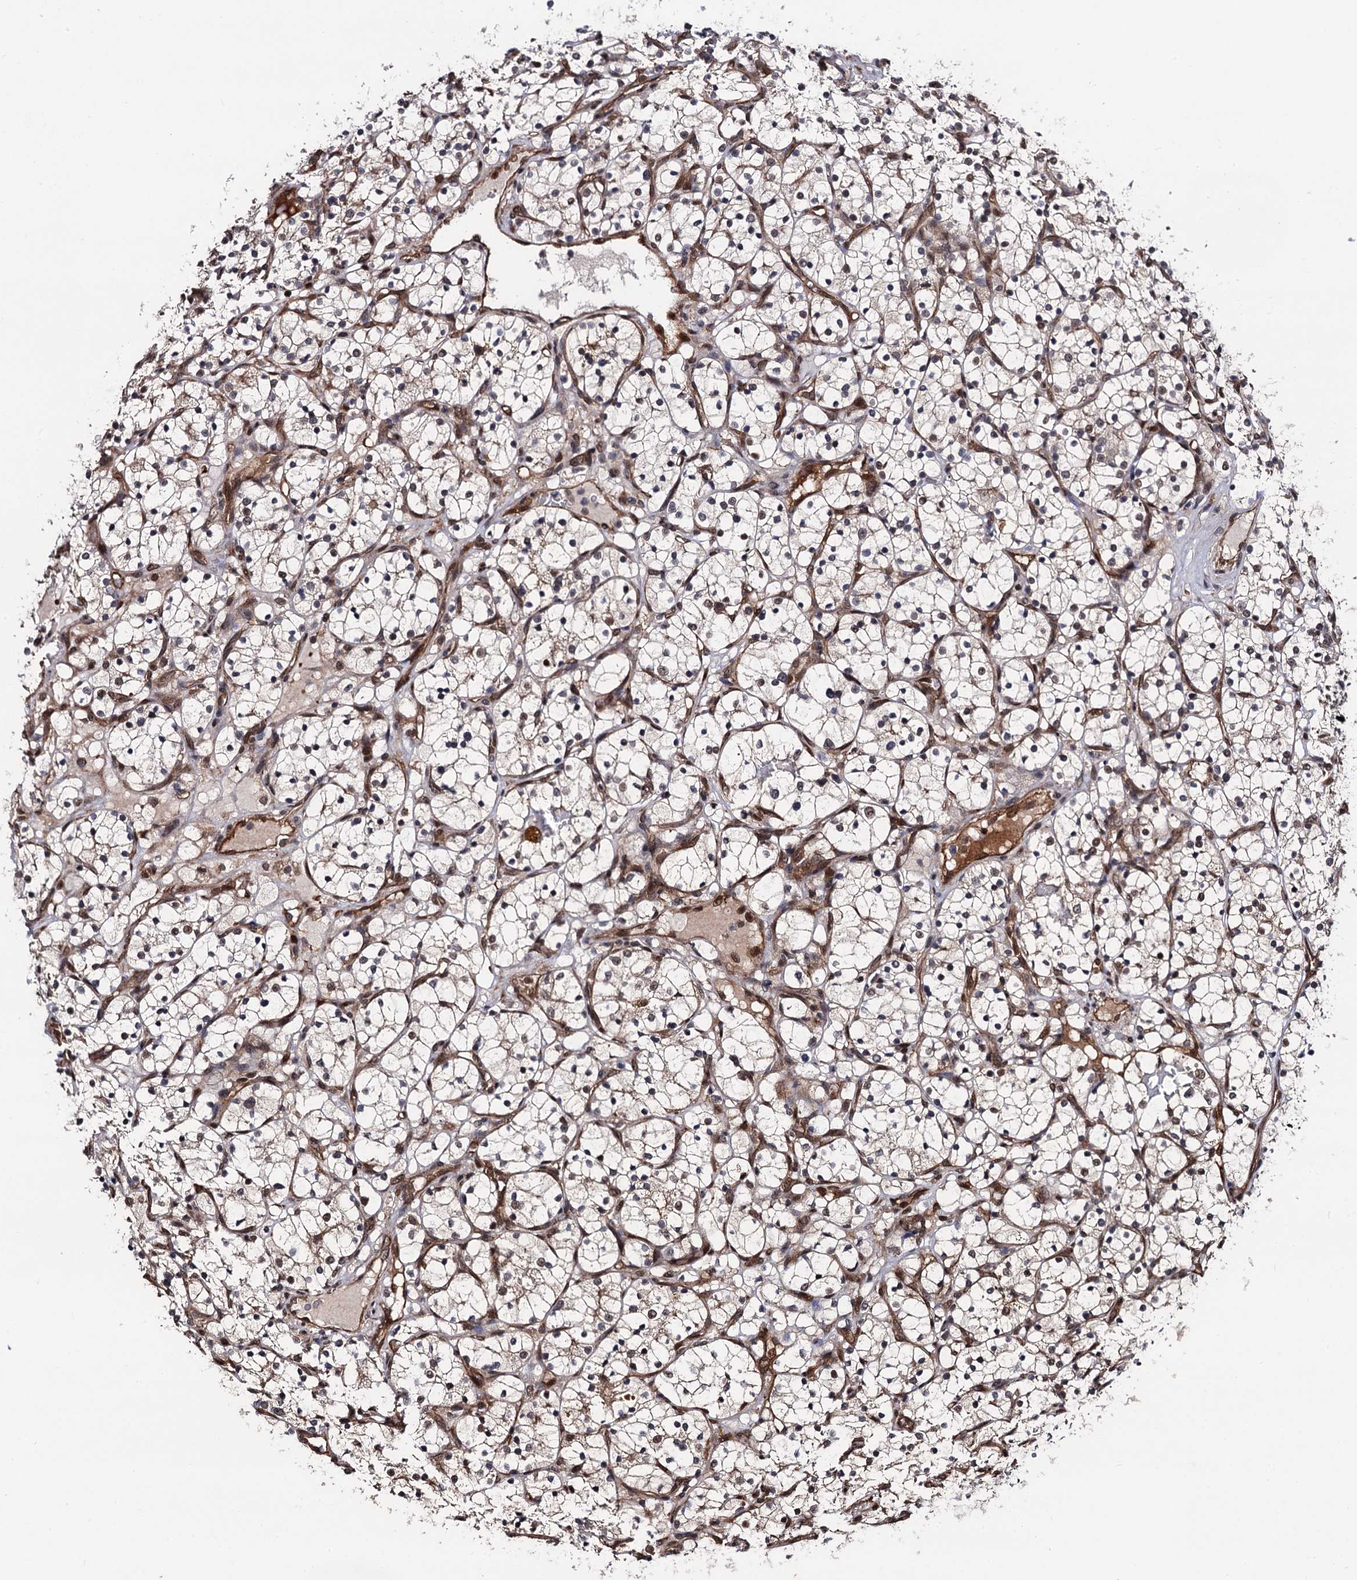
{"staining": {"intensity": "negative", "quantity": "none", "location": "none"}, "tissue": "renal cancer", "cell_type": "Tumor cells", "image_type": "cancer", "snomed": [{"axis": "morphology", "description": "Adenocarcinoma, NOS"}, {"axis": "topography", "description": "Kidney"}], "caption": "Image shows no significant protein staining in tumor cells of renal cancer.", "gene": "CDC23", "patient": {"sex": "female", "age": 69}}